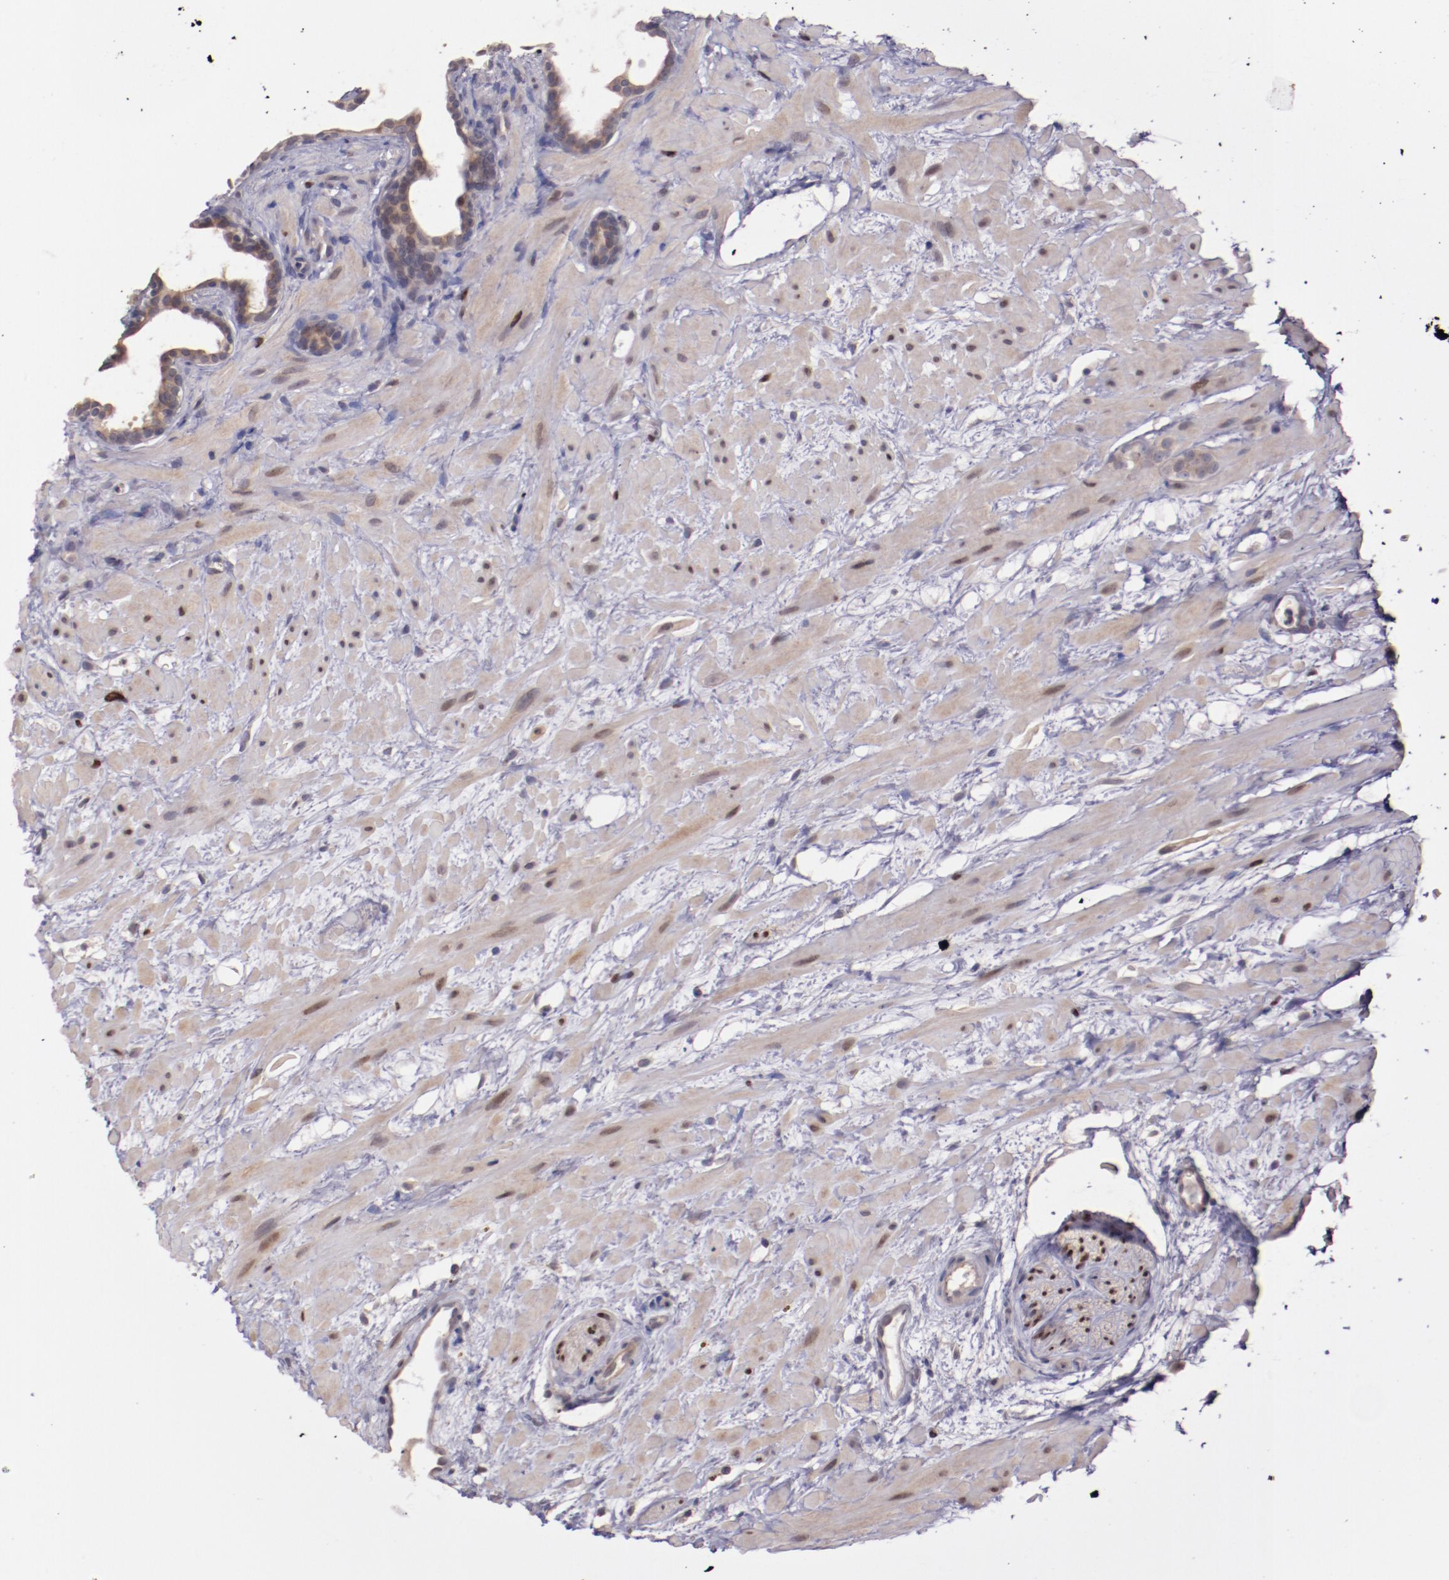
{"staining": {"intensity": "weak", "quantity": ">75%", "location": "cytoplasmic/membranous"}, "tissue": "prostate cancer", "cell_type": "Tumor cells", "image_type": "cancer", "snomed": [{"axis": "morphology", "description": "Adenocarcinoma, Low grade"}, {"axis": "topography", "description": "Prostate"}], "caption": "This image exhibits immunohistochemistry staining of prostate cancer, with low weak cytoplasmic/membranous positivity in about >75% of tumor cells.", "gene": "NUP62CL", "patient": {"sex": "male", "age": 57}}